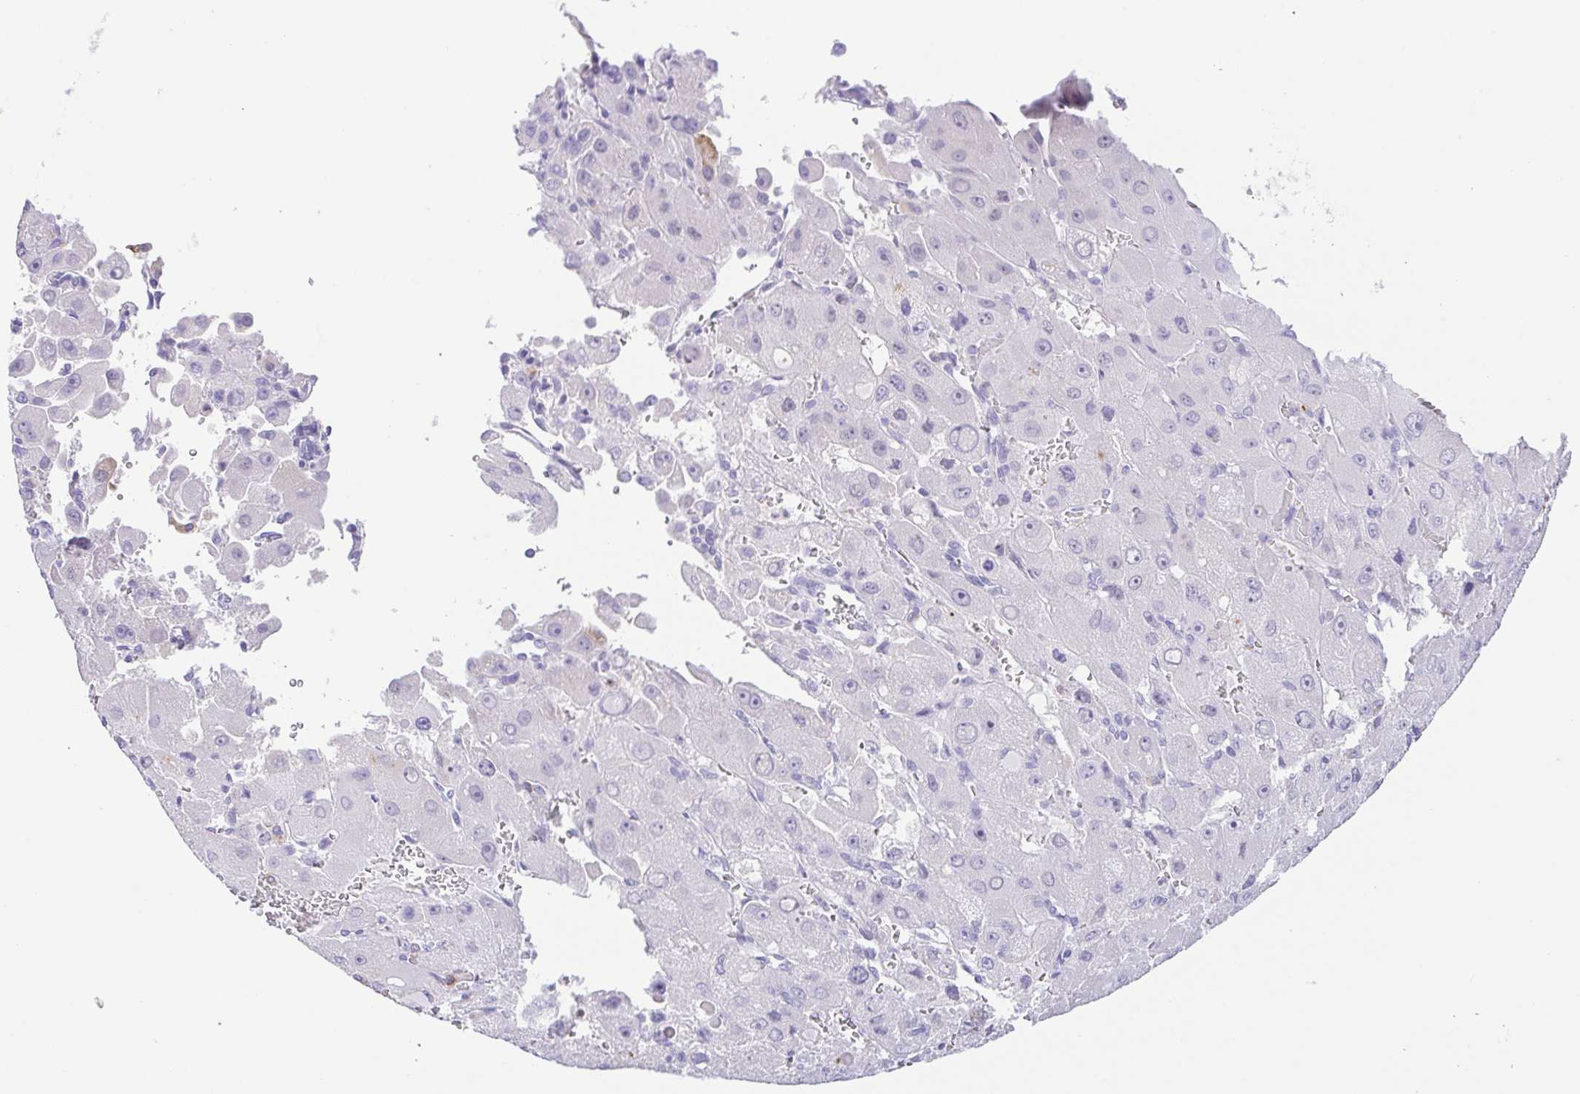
{"staining": {"intensity": "negative", "quantity": "none", "location": "none"}, "tissue": "liver cancer", "cell_type": "Tumor cells", "image_type": "cancer", "snomed": [{"axis": "morphology", "description": "Carcinoma, Hepatocellular, NOS"}, {"axis": "topography", "description": "Liver"}], "caption": "An image of human liver cancer is negative for staining in tumor cells.", "gene": "PGLYRP1", "patient": {"sex": "male", "age": 27}}